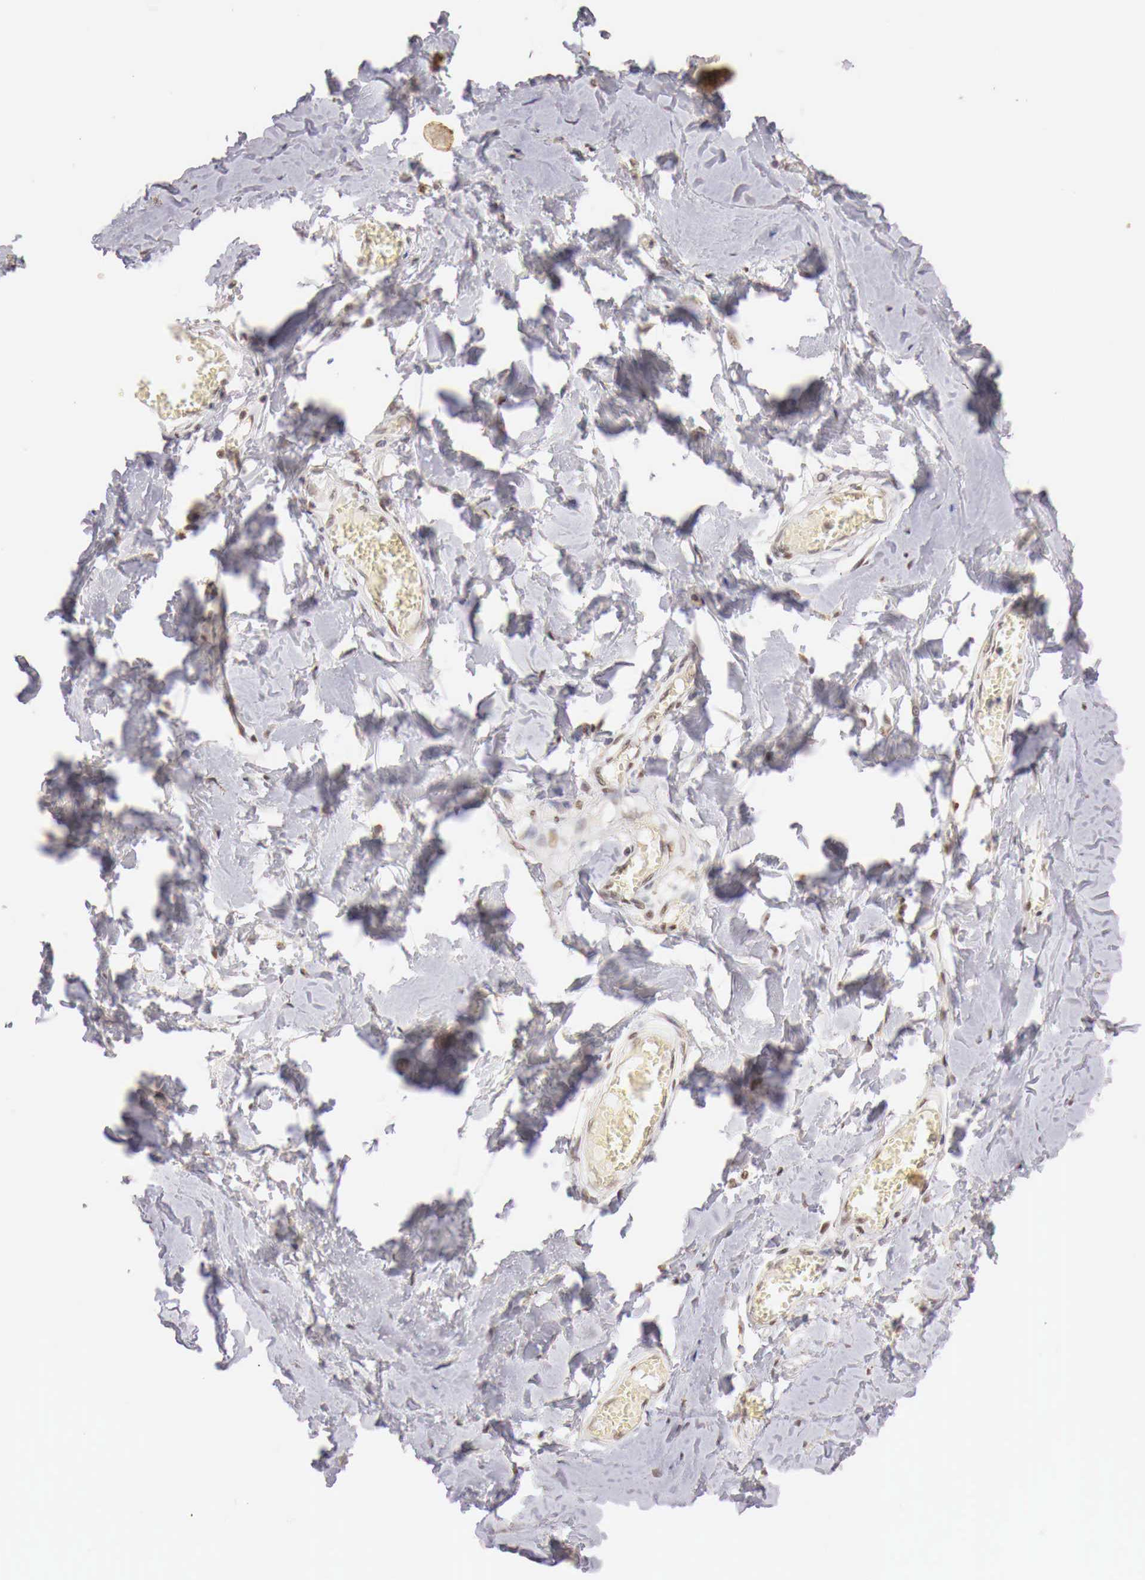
{"staining": {"intensity": "strong", "quantity": ">75%", "location": "nuclear"}, "tissue": "adipose tissue", "cell_type": "Adipocytes", "image_type": "normal", "snomed": [{"axis": "morphology", "description": "Normal tissue, NOS"}, {"axis": "morphology", "description": "Sarcoma, NOS"}, {"axis": "topography", "description": "Skin"}, {"axis": "topography", "description": "Soft tissue"}], "caption": "Immunohistochemical staining of benign human adipose tissue shows >75% levels of strong nuclear protein expression in about >75% of adipocytes.", "gene": "GPKOW", "patient": {"sex": "female", "age": 51}}